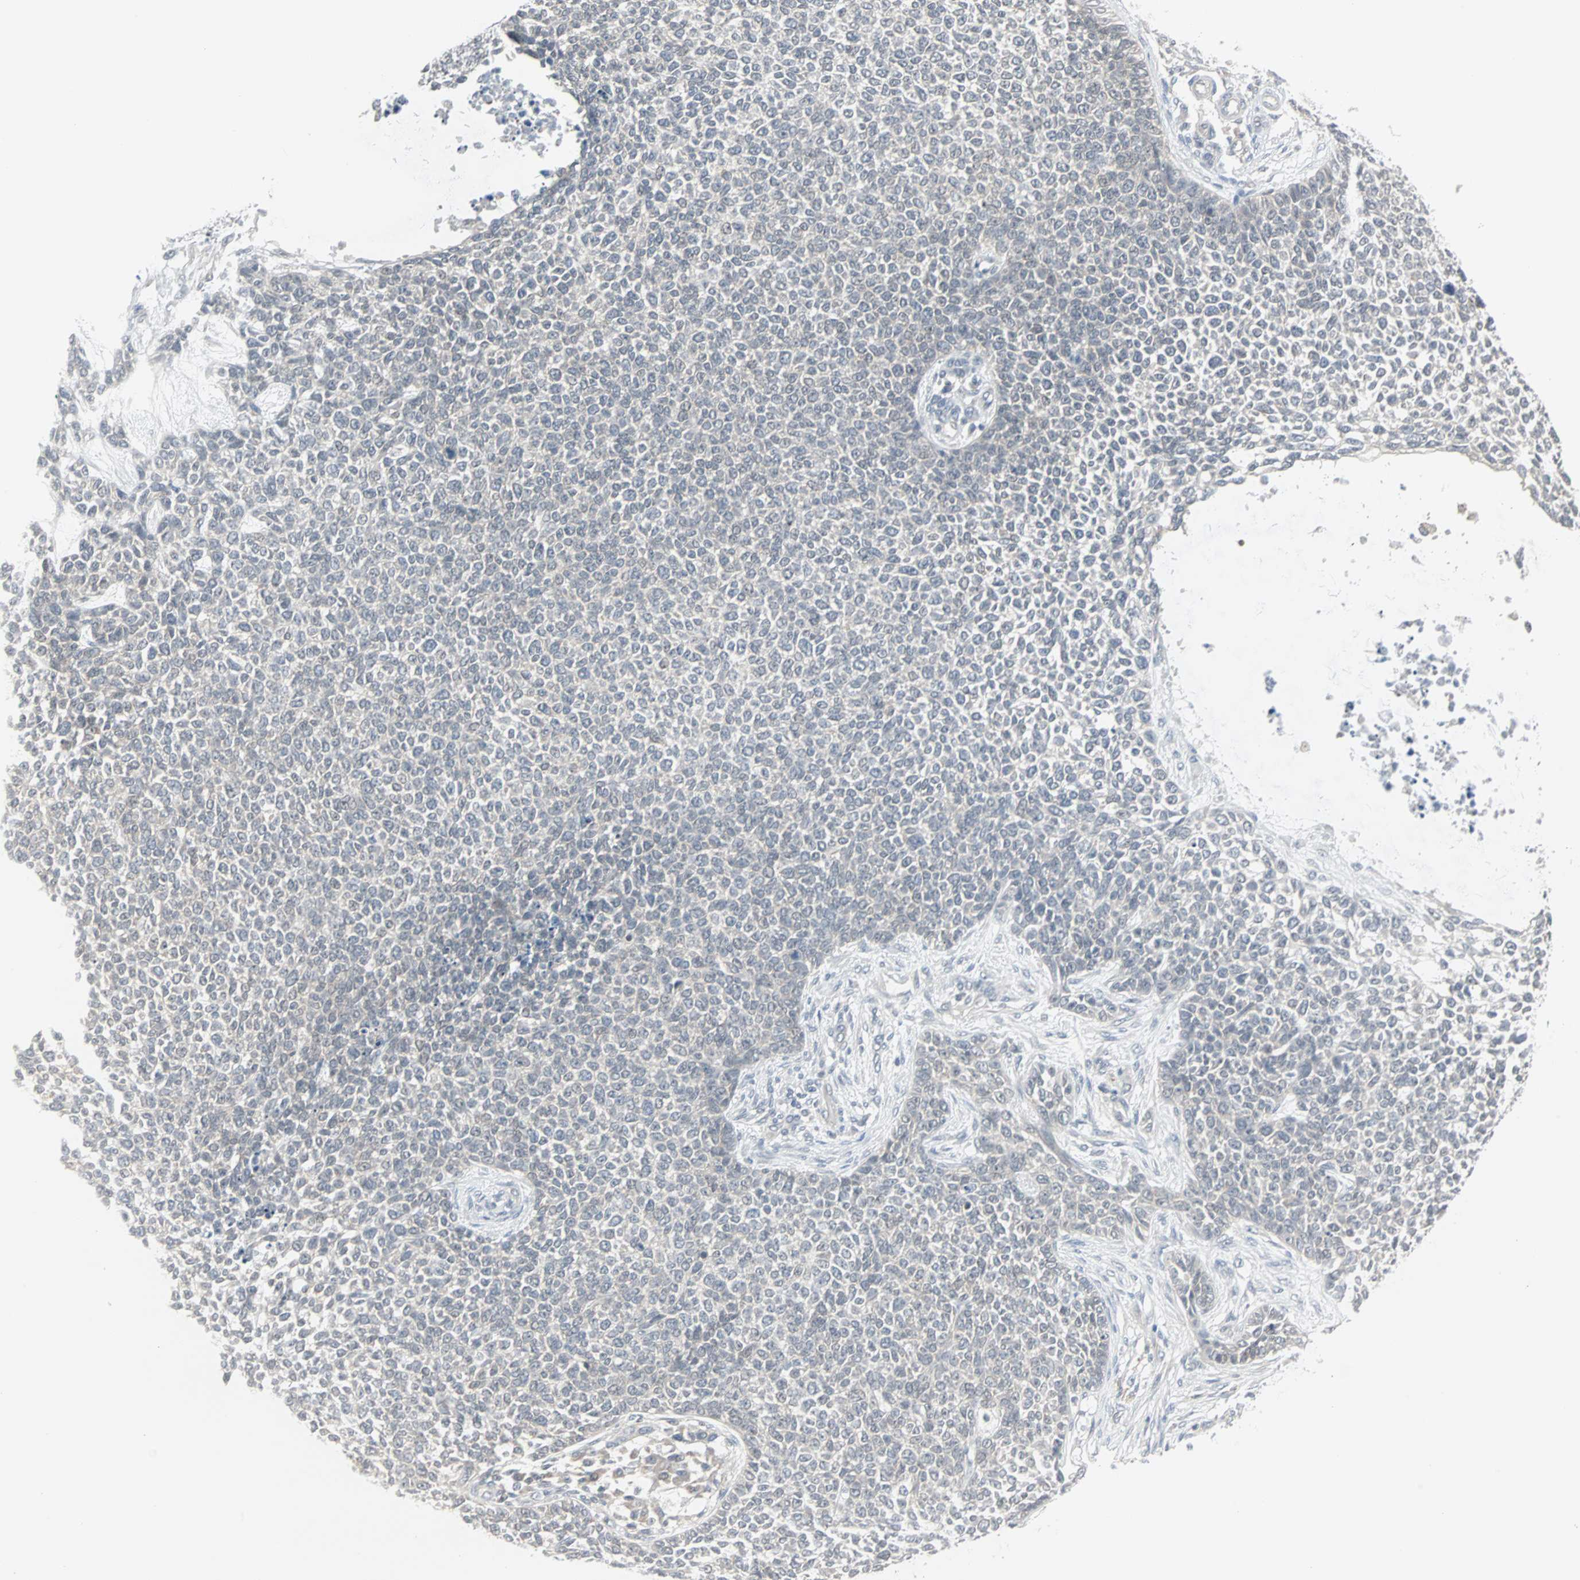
{"staining": {"intensity": "negative", "quantity": "none", "location": "none"}, "tissue": "skin cancer", "cell_type": "Tumor cells", "image_type": "cancer", "snomed": [{"axis": "morphology", "description": "Basal cell carcinoma"}, {"axis": "topography", "description": "Skin"}], "caption": "High magnification brightfield microscopy of skin cancer (basal cell carcinoma) stained with DAB (brown) and counterstained with hematoxylin (blue): tumor cells show no significant staining.", "gene": "PTPA", "patient": {"sex": "female", "age": 84}}